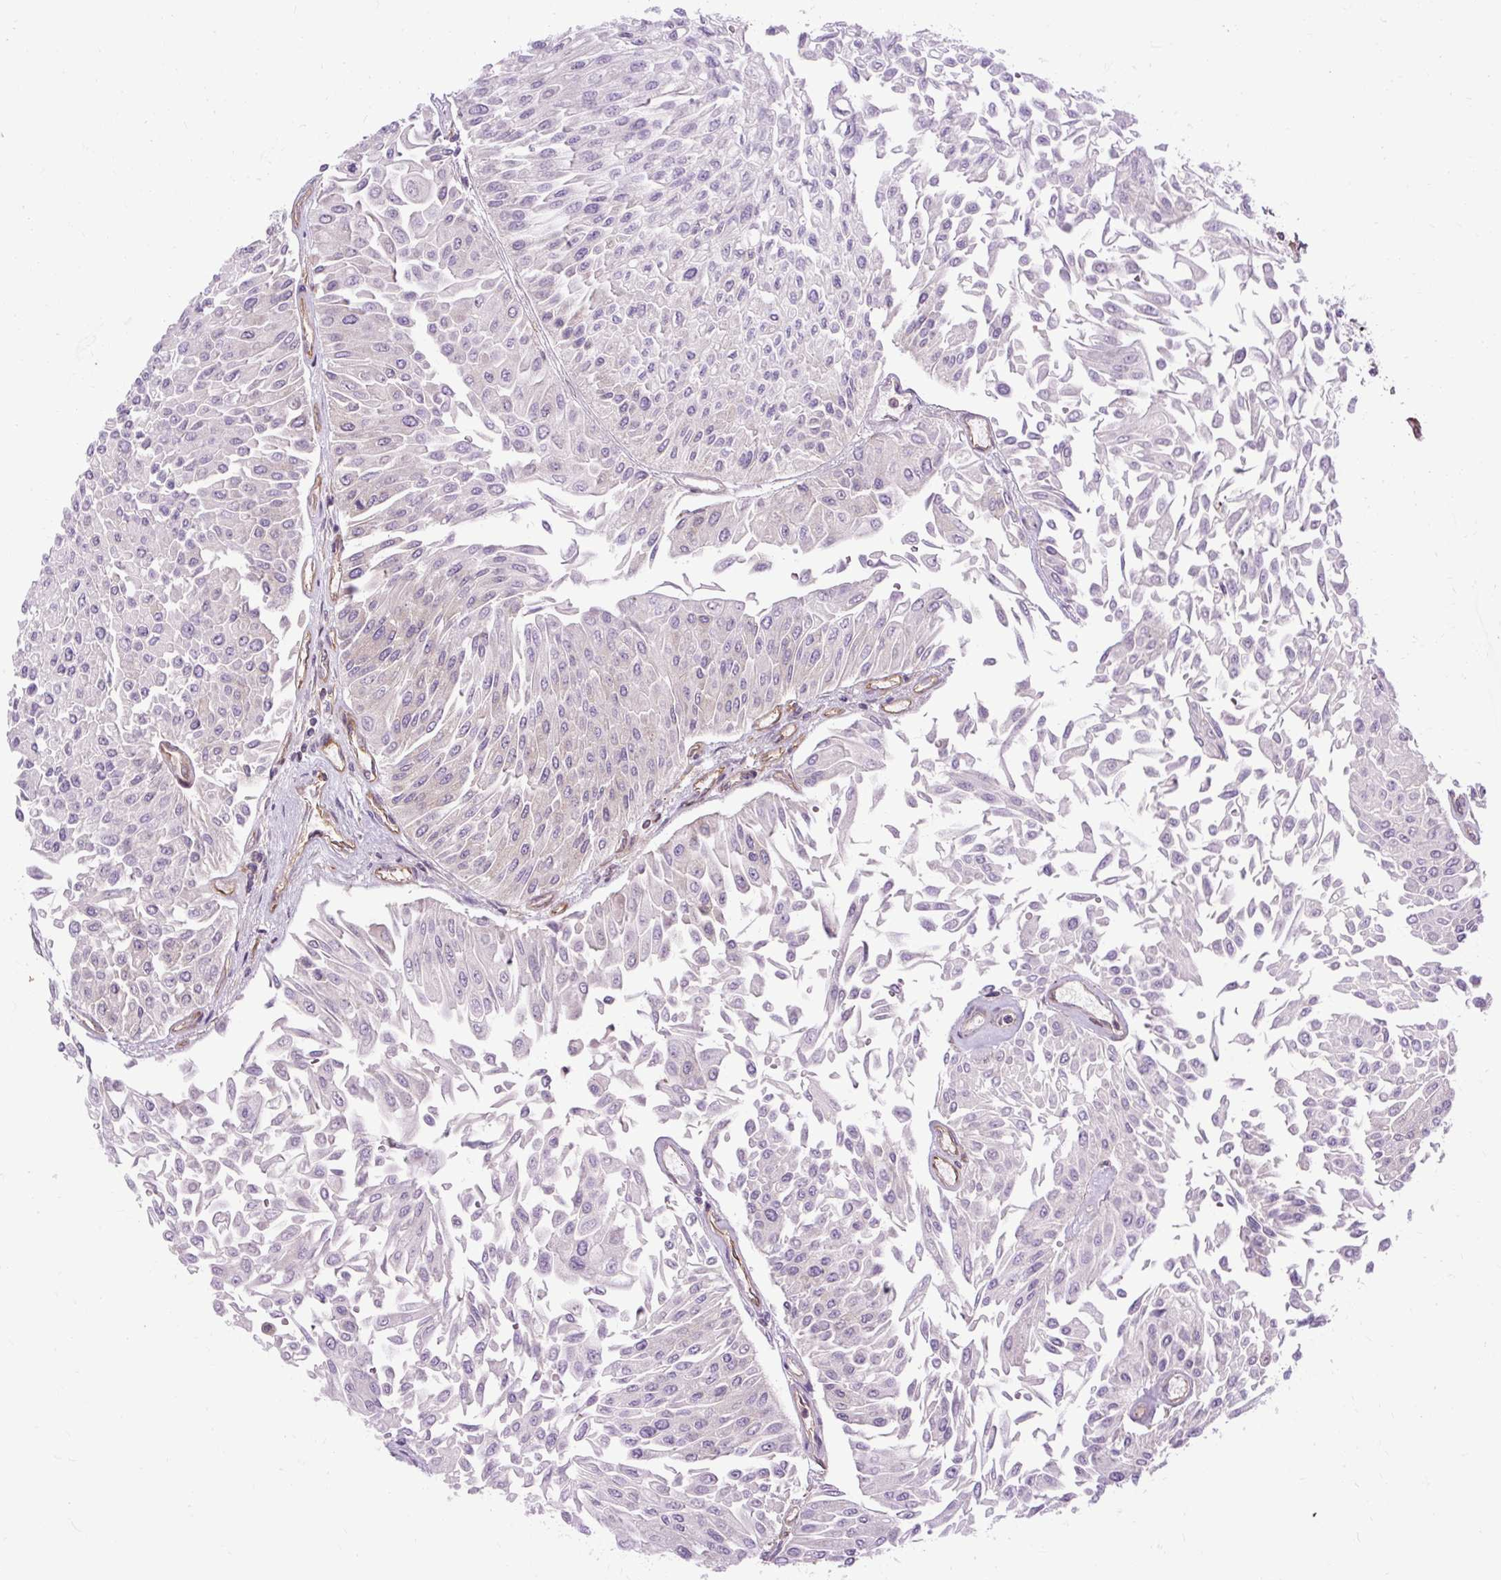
{"staining": {"intensity": "negative", "quantity": "none", "location": "none"}, "tissue": "urothelial cancer", "cell_type": "Tumor cells", "image_type": "cancer", "snomed": [{"axis": "morphology", "description": "Urothelial carcinoma, Low grade"}, {"axis": "topography", "description": "Urinary bladder"}], "caption": "A photomicrograph of urothelial cancer stained for a protein demonstrates no brown staining in tumor cells. (DAB (3,3'-diaminobenzidine) IHC, high magnification).", "gene": "CCDC93", "patient": {"sex": "male", "age": 67}}